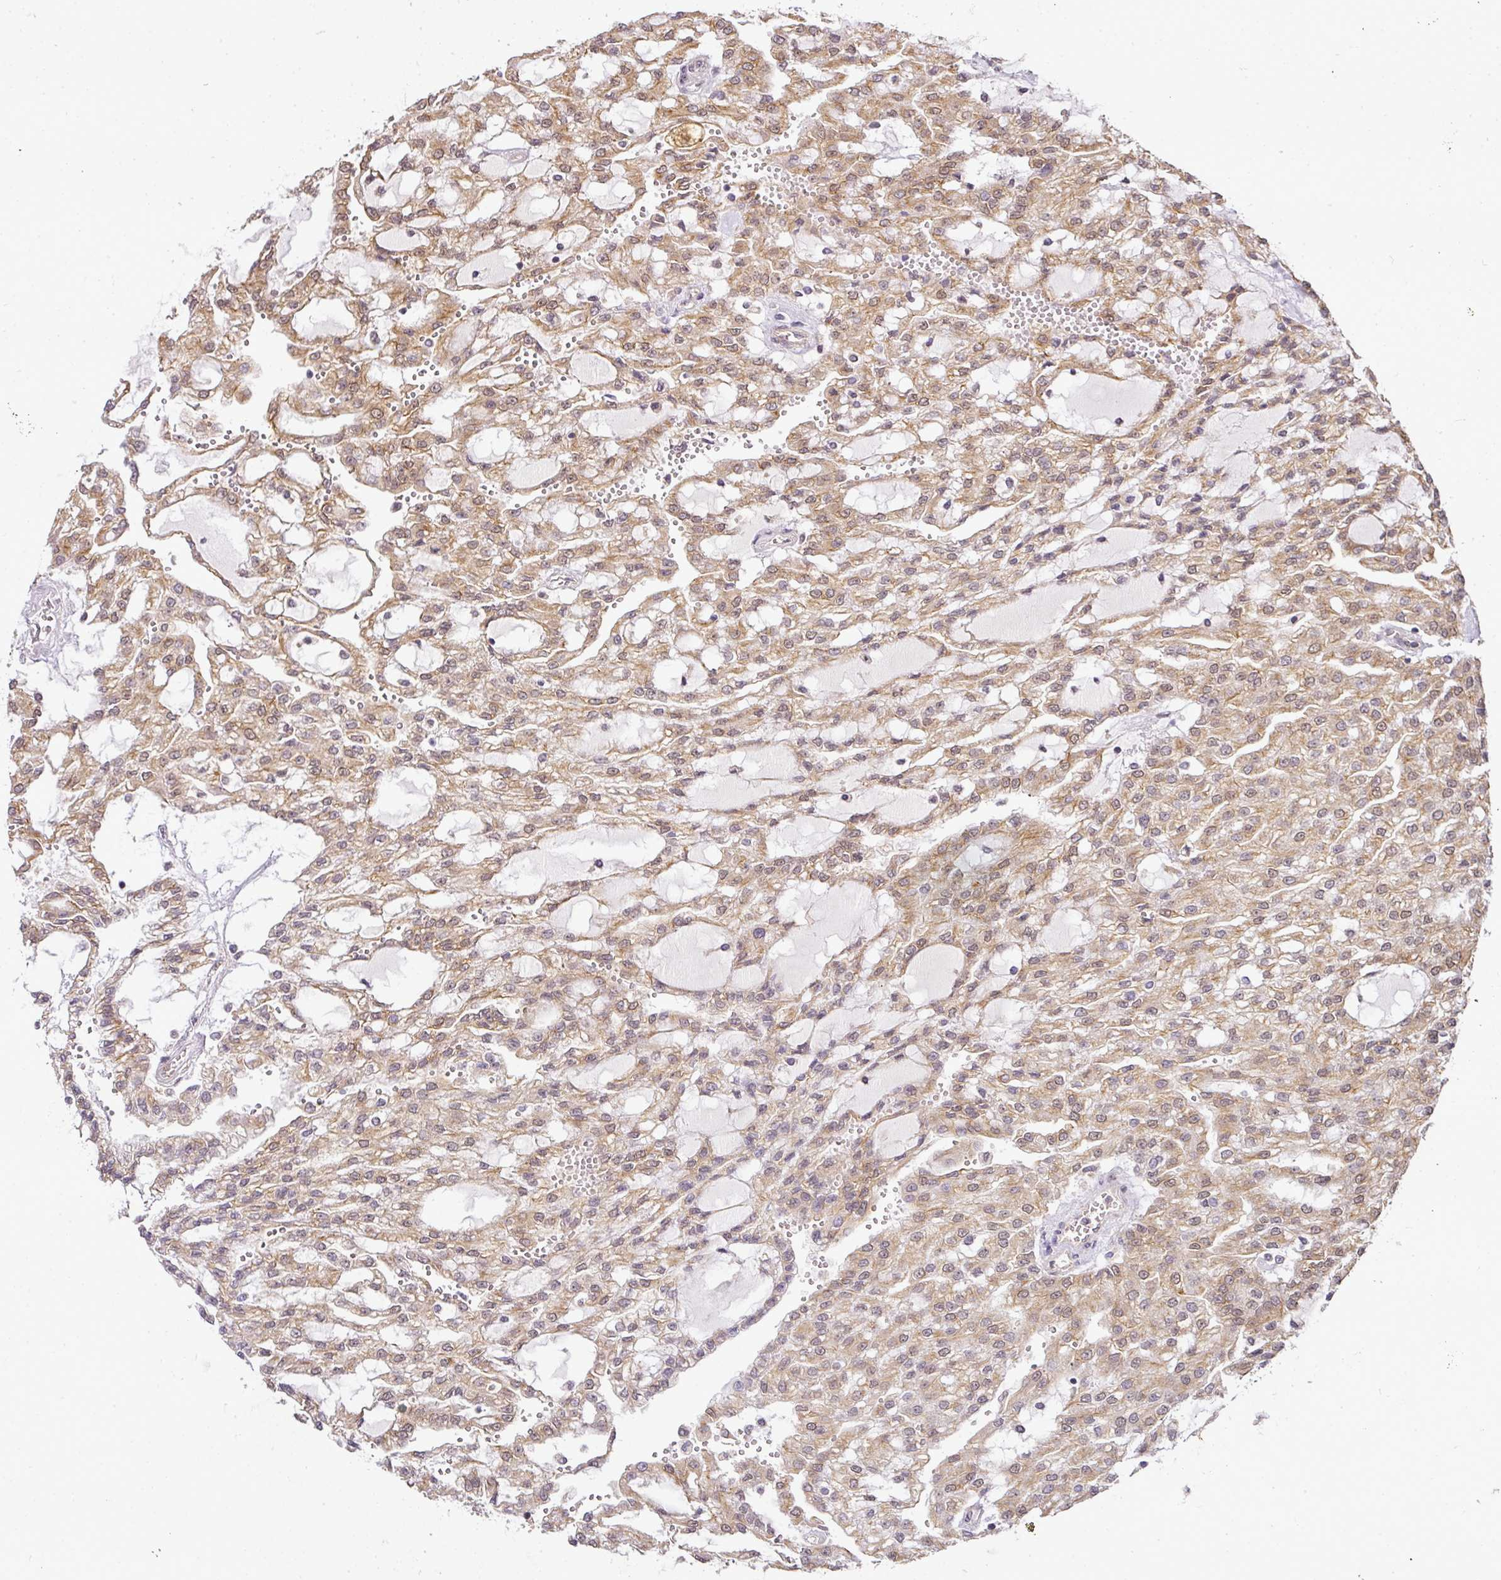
{"staining": {"intensity": "moderate", "quantity": ">75%", "location": "cytoplasmic/membranous,nuclear"}, "tissue": "renal cancer", "cell_type": "Tumor cells", "image_type": "cancer", "snomed": [{"axis": "morphology", "description": "Adenocarcinoma, NOS"}, {"axis": "topography", "description": "Kidney"}], "caption": "Immunohistochemistry (DAB (3,3'-diaminobenzidine)) staining of renal adenocarcinoma demonstrates moderate cytoplasmic/membranous and nuclear protein expression in about >75% of tumor cells.", "gene": "C1orf226", "patient": {"sex": "male", "age": 63}}